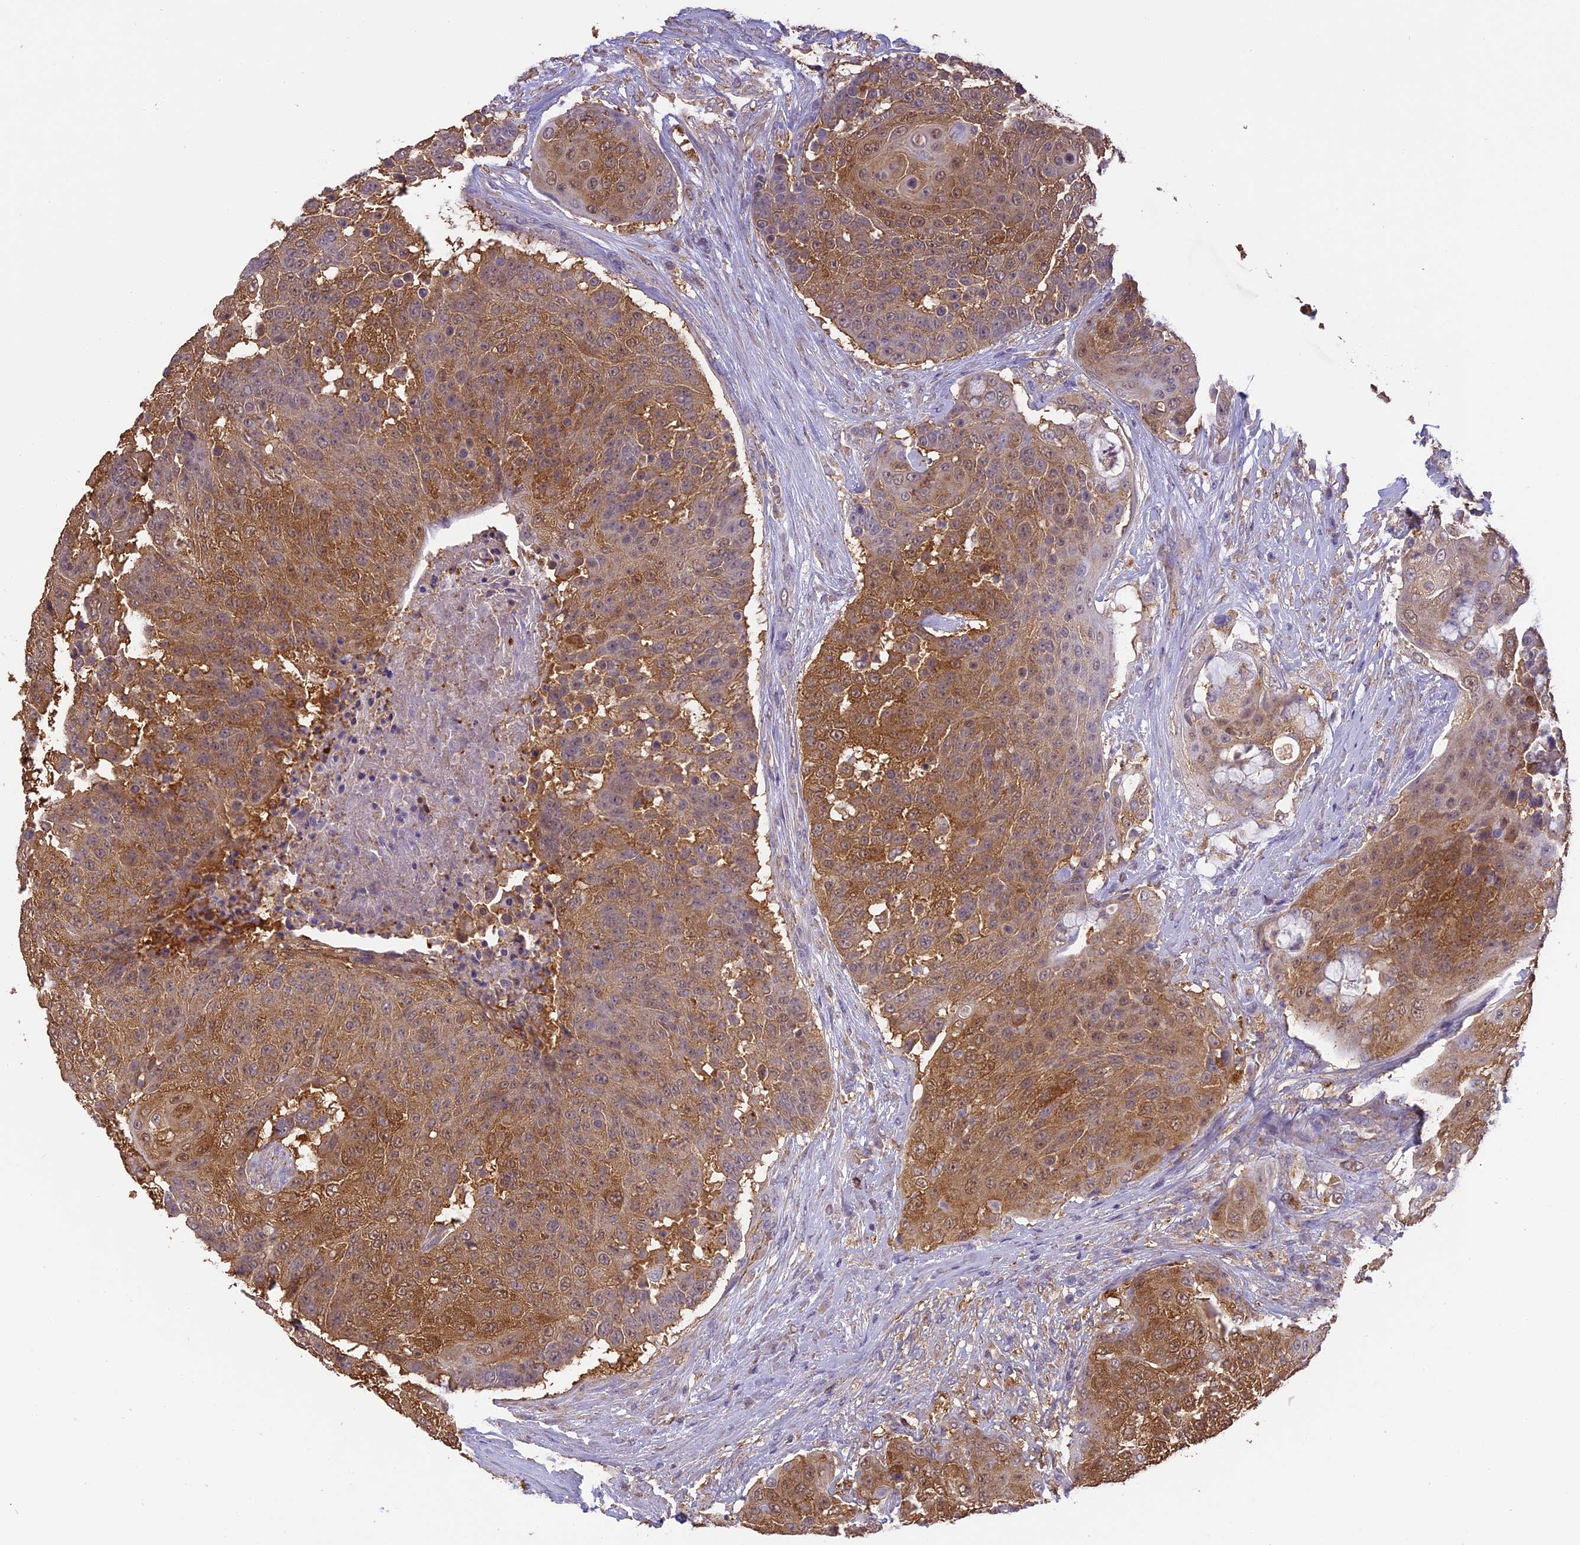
{"staining": {"intensity": "moderate", "quantity": ">75%", "location": "cytoplasmic/membranous,nuclear"}, "tissue": "urothelial cancer", "cell_type": "Tumor cells", "image_type": "cancer", "snomed": [{"axis": "morphology", "description": "Urothelial carcinoma, High grade"}, {"axis": "topography", "description": "Urinary bladder"}], "caption": "Protein expression analysis of urothelial cancer demonstrates moderate cytoplasmic/membranous and nuclear staining in approximately >75% of tumor cells.", "gene": "ARHGAP19", "patient": {"sex": "female", "age": 63}}